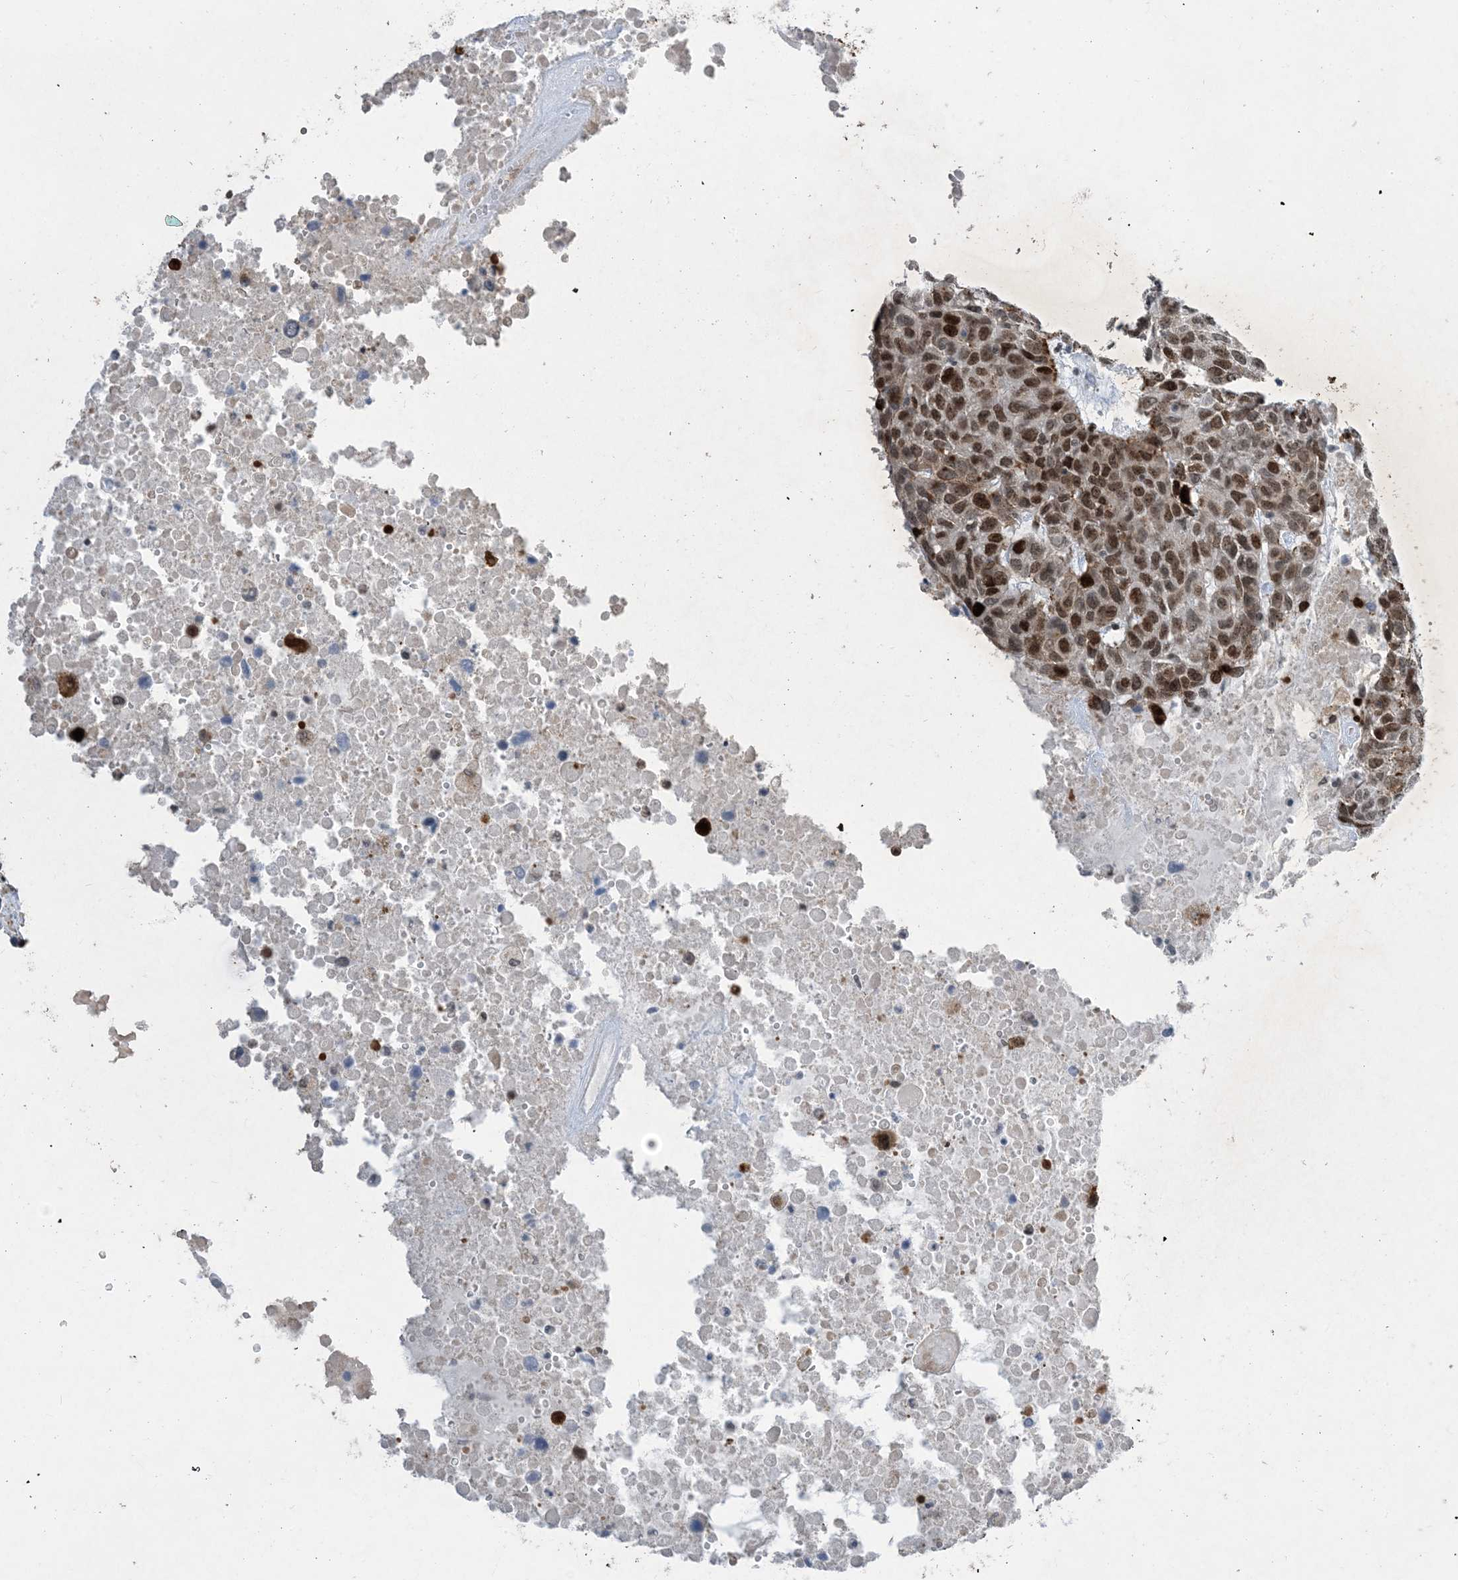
{"staining": {"intensity": "moderate", "quantity": "25%-75%", "location": "nuclear"}, "tissue": "head and neck cancer", "cell_type": "Tumor cells", "image_type": "cancer", "snomed": [{"axis": "morphology", "description": "Squamous cell carcinoma, NOS"}, {"axis": "topography", "description": "Head-Neck"}], "caption": "The immunohistochemical stain highlights moderate nuclear staining in tumor cells of head and neck squamous cell carcinoma tissue.", "gene": "SLC25A53", "patient": {"sex": "male", "age": 66}}